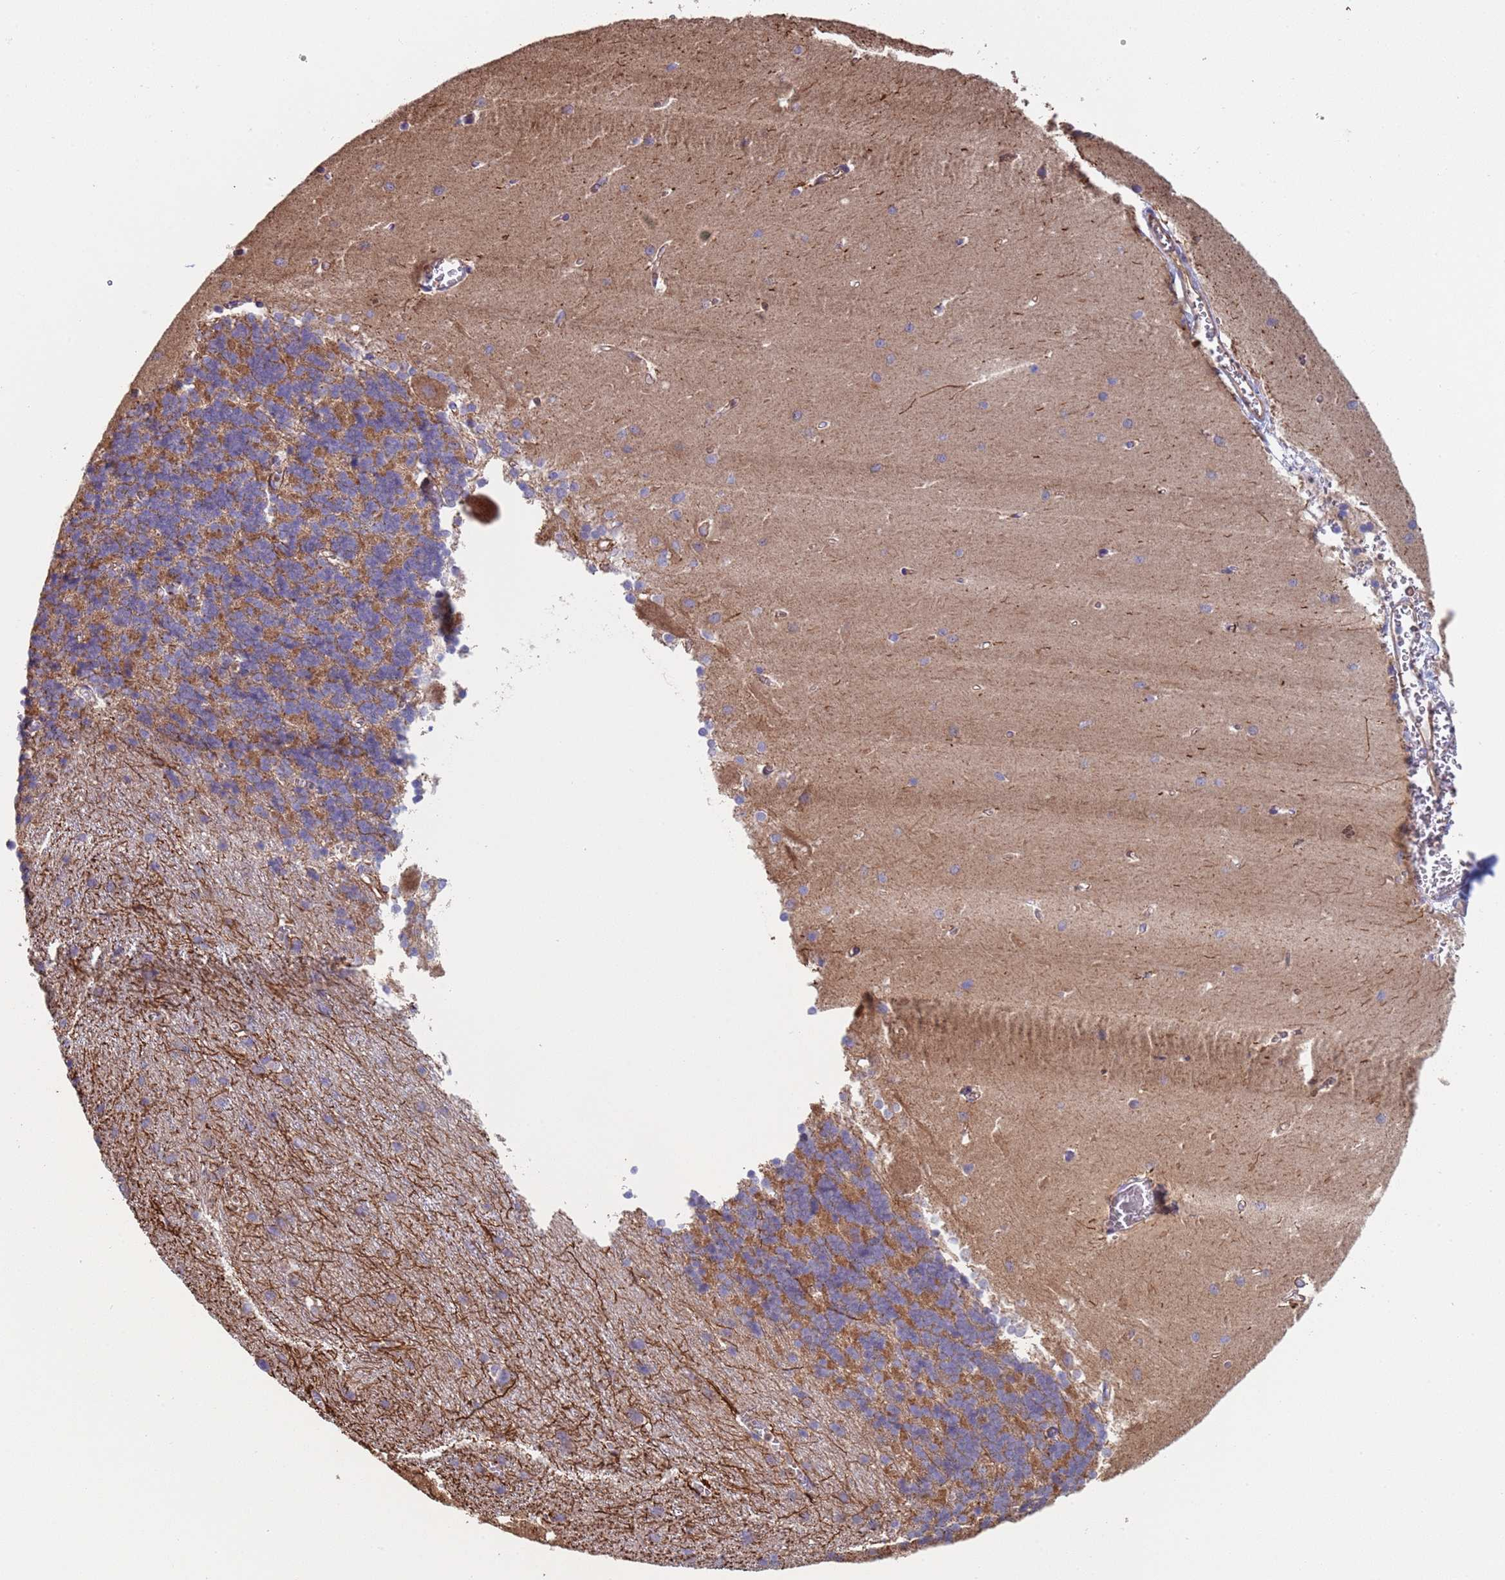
{"staining": {"intensity": "moderate", "quantity": "25%-75%", "location": "cytoplasmic/membranous"}, "tissue": "cerebellum", "cell_type": "Cells in granular layer", "image_type": "normal", "snomed": [{"axis": "morphology", "description": "Normal tissue, NOS"}, {"axis": "topography", "description": "Cerebellum"}], "caption": "Immunohistochemical staining of benign human cerebellum demonstrates medium levels of moderate cytoplasmic/membranous positivity in approximately 25%-75% of cells in granular layer.", "gene": "NUDT12", "patient": {"sex": "male", "age": 37}}